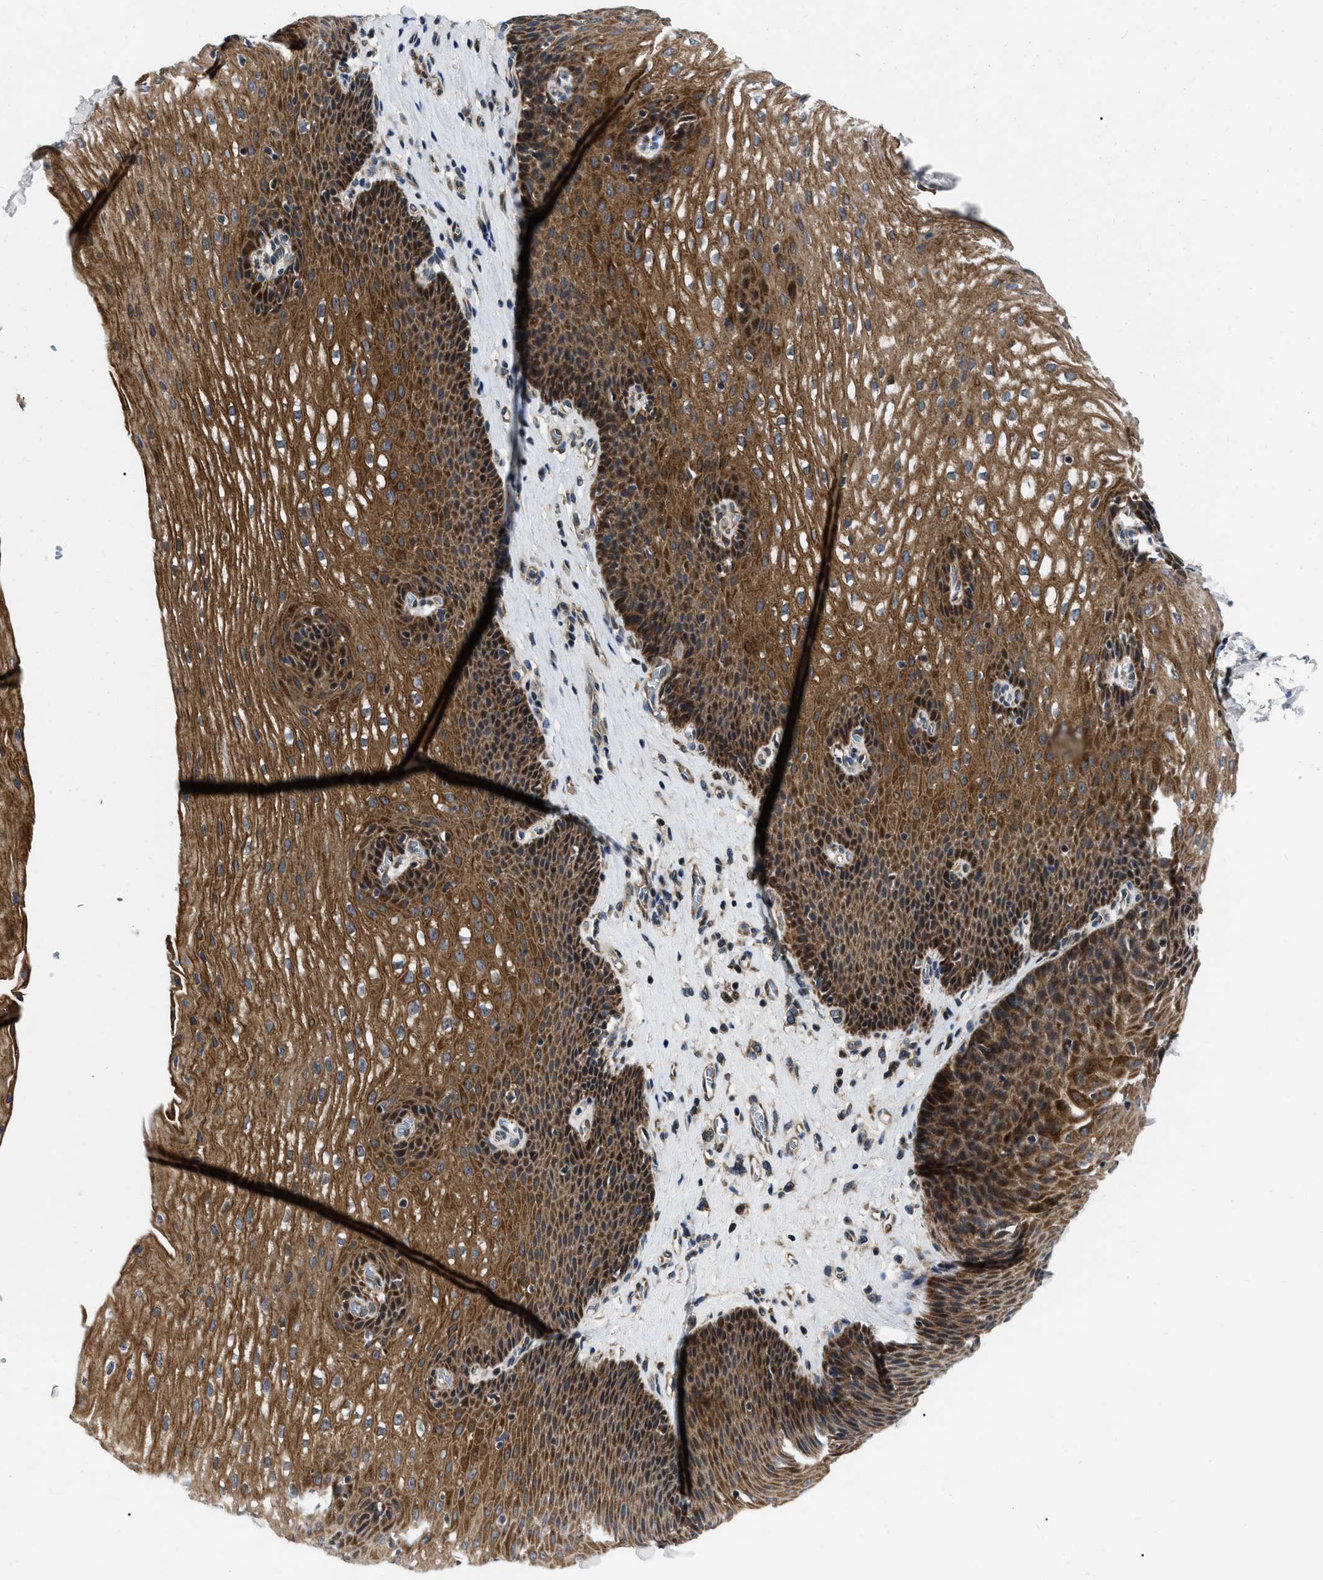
{"staining": {"intensity": "strong", "quantity": ">75%", "location": "cytoplasmic/membranous"}, "tissue": "esophagus", "cell_type": "Squamous epithelial cells", "image_type": "normal", "snomed": [{"axis": "morphology", "description": "Normal tissue, NOS"}, {"axis": "topography", "description": "Esophagus"}], "caption": "Immunohistochemical staining of unremarkable esophagus reveals strong cytoplasmic/membranous protein staining in about >75% of squamous epithelial cells.", "gene": "PPWD1", "patient": {"sex": "male", "age": 48}}